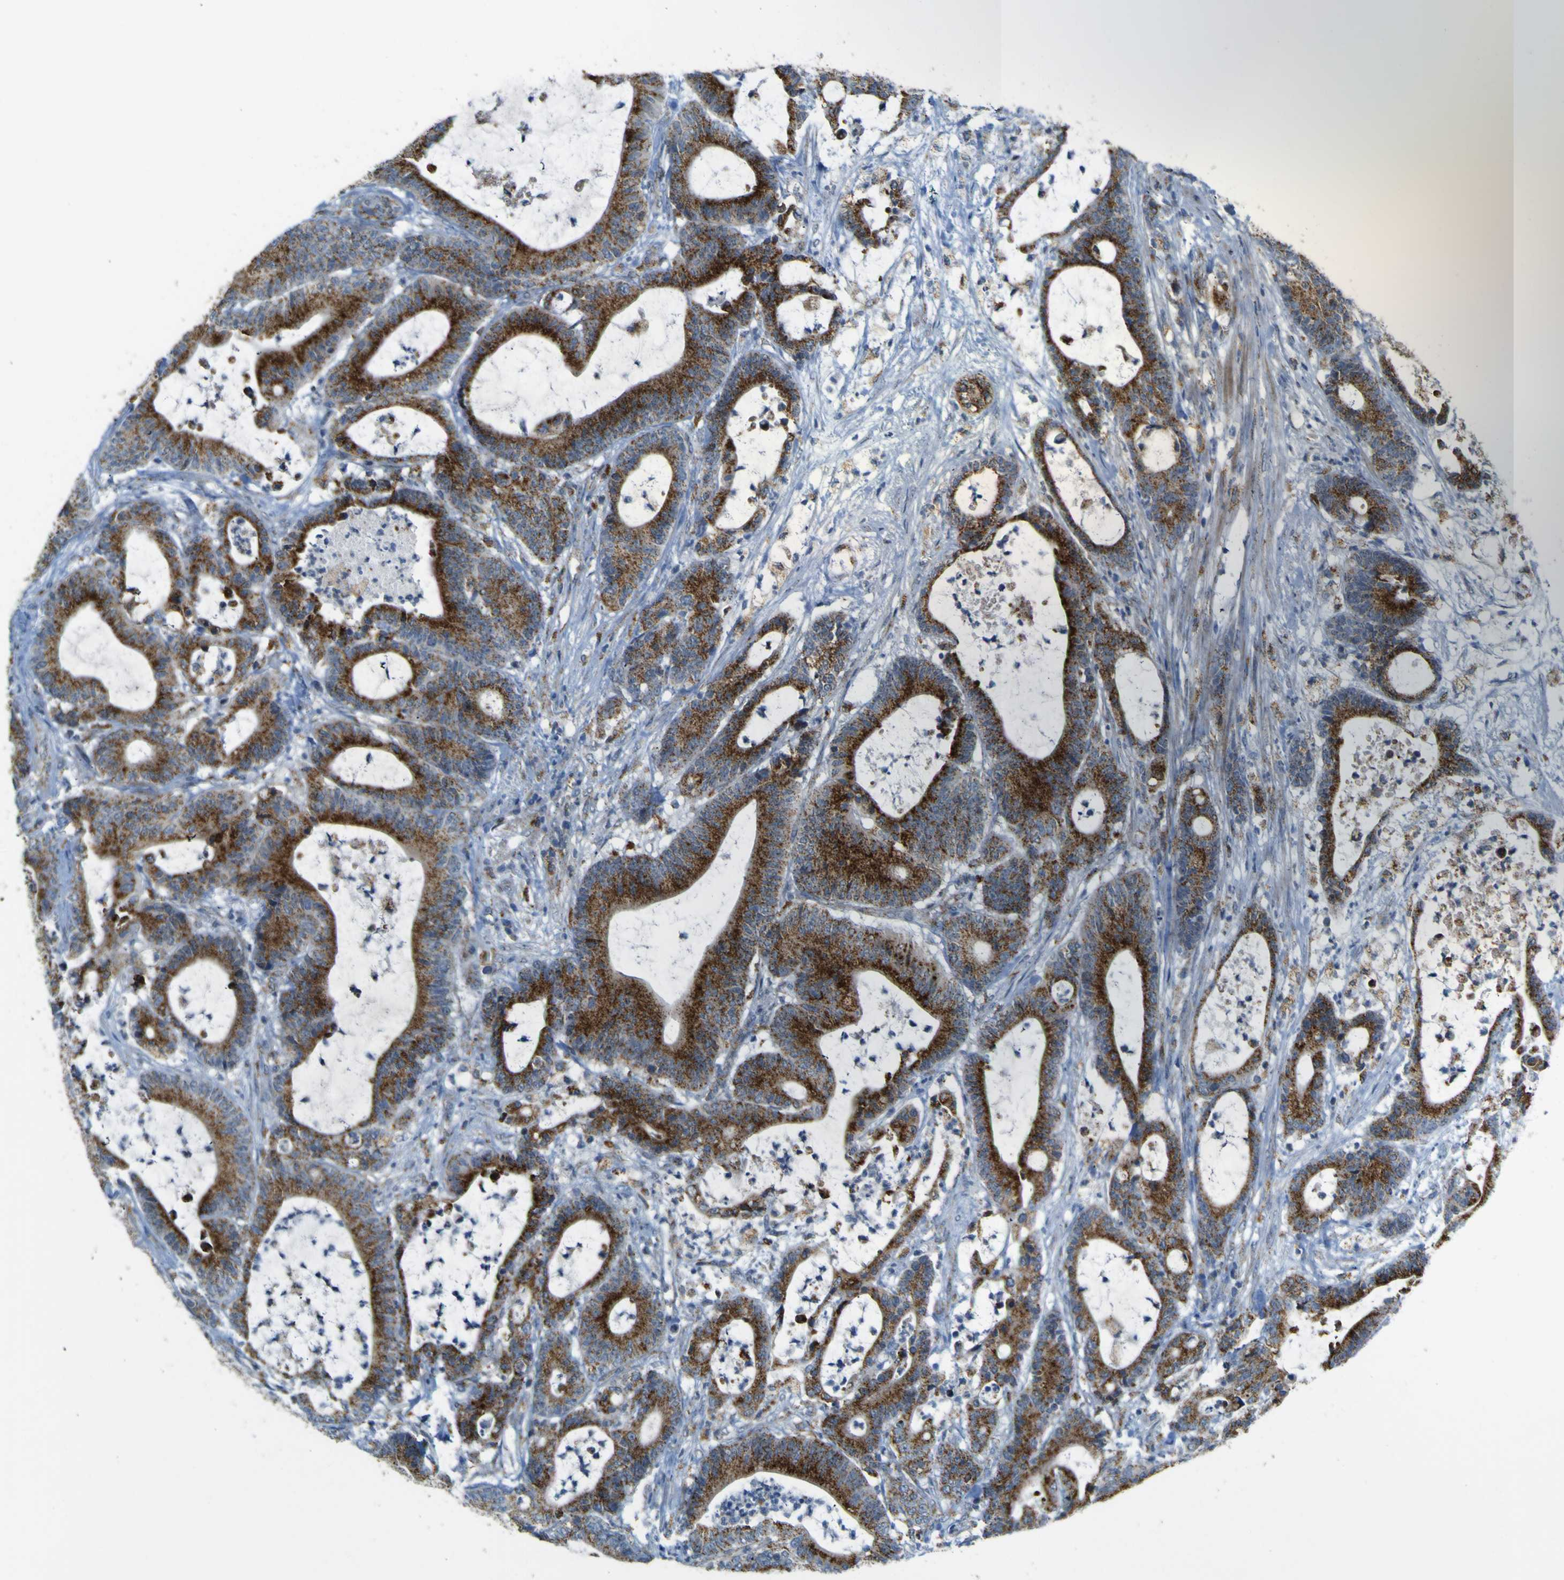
{"staining": {"intensity": "strong", "quantity": ">75%", "location": "cytoplasmic/membranous"}, "tissue": "colorectal cancer", "cell_type": "Tumor cells", "image_type": "cancer", "snomed": [{"axis": "morphology", "description": "Adenocarcinoma, NOS"}, {"axis": "topography", "description": "Colon"}], "caption": "Colorectal adenocarcinoma was stained to show a protein in brown. There is high levels of strong cytoplasmic/membranous staining in approximately >75% of tumor cells. The protein of interest is stained brown, and the nuclei are stained in blue (DAB IHC with brightfield microscopy, high magnification).", "gene": "ACBD5", "patient": {"sex": "female", "age": 84}}